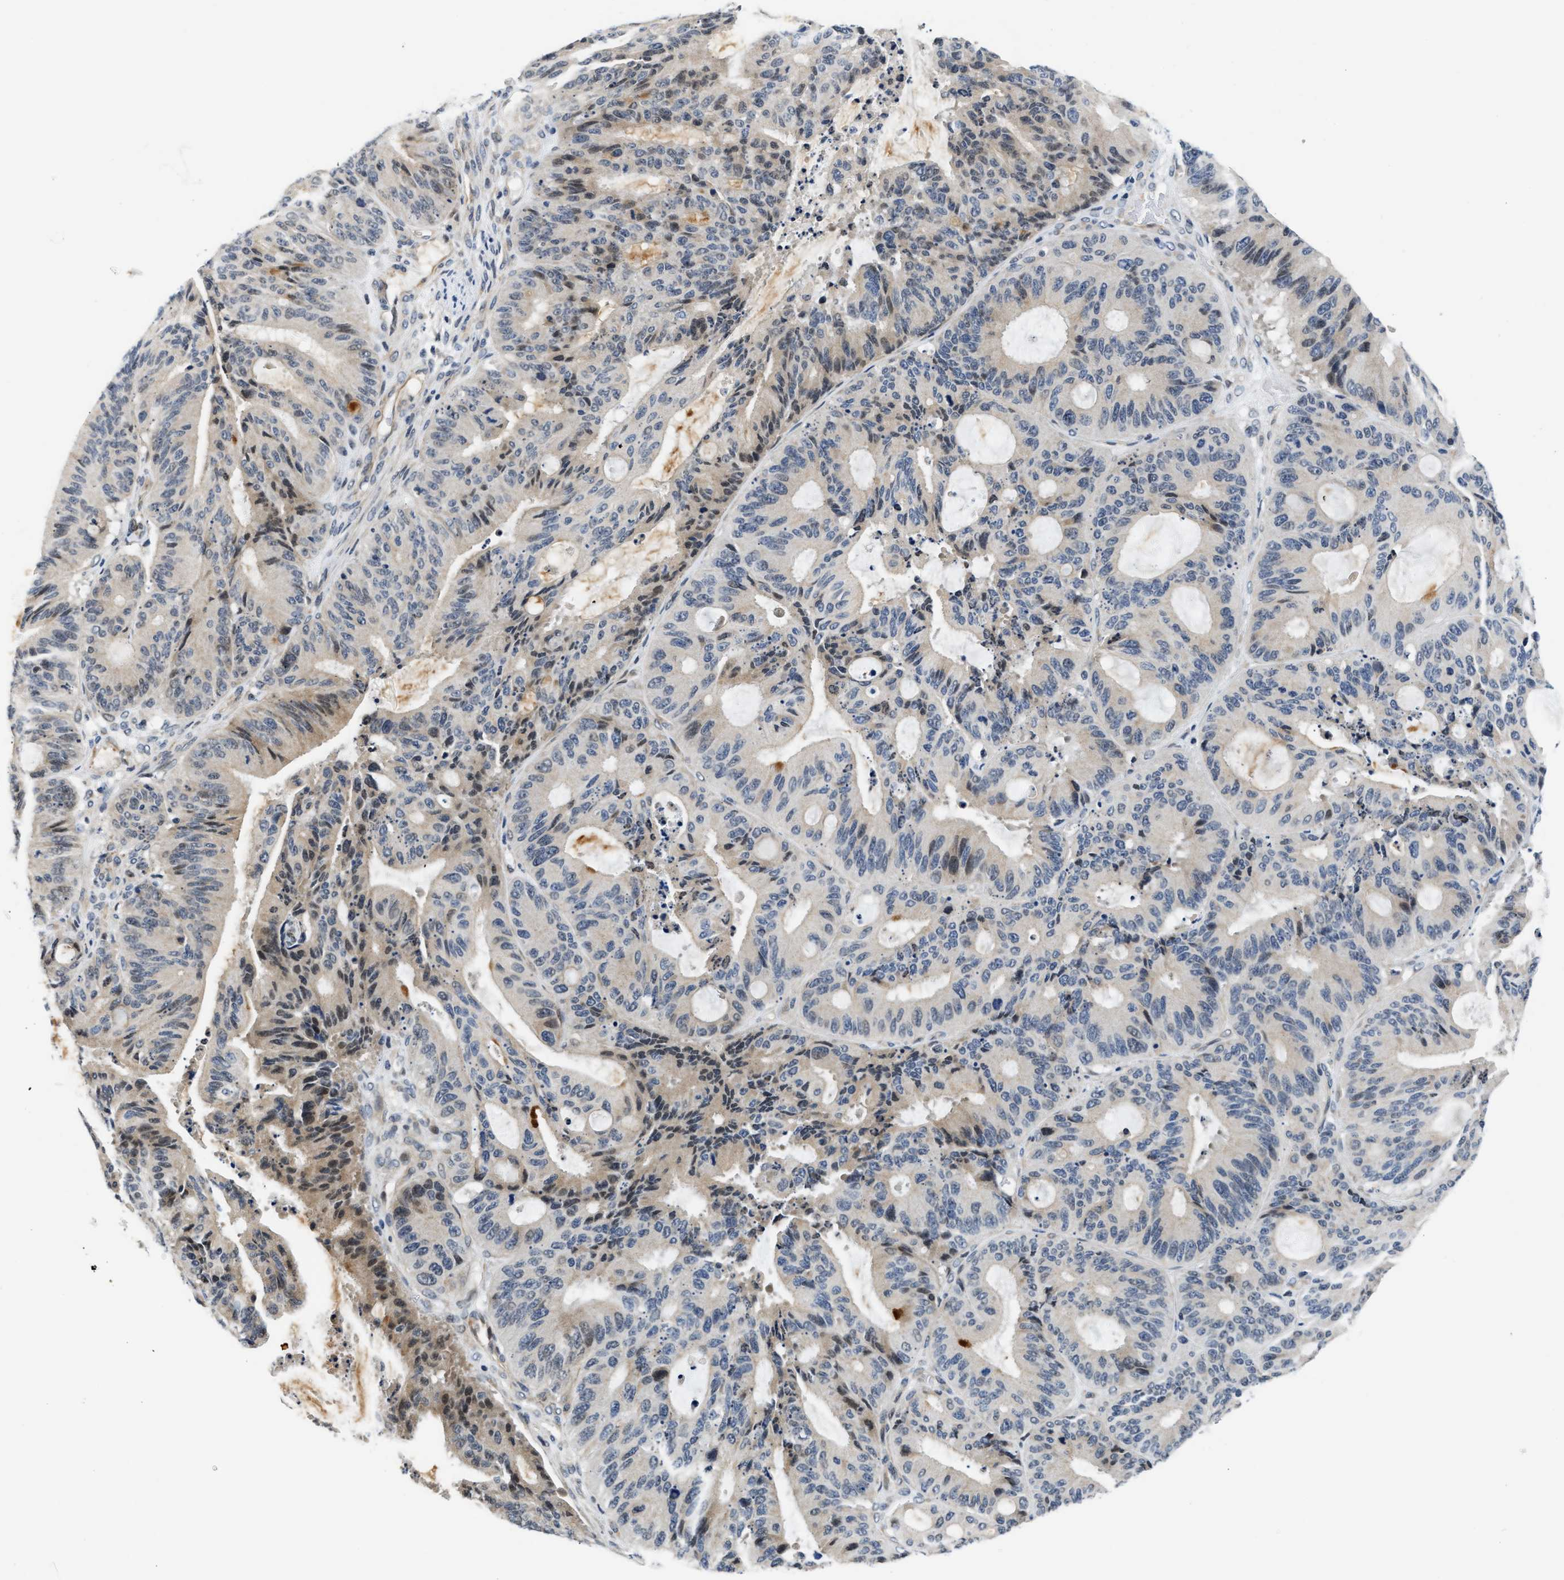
{"staining": {"intensity": "weak", "quantity": "25%-75%", "location": "cytoplasmic/membranous,nuclear"}, "tissue": "liver cancer", "cell_type": "Tumor cells", "image_type": "cancer", "snomed": [{"axis": "morphology", "description": "Cholangiocarcinoma"}, {"axis": "topography", "description": "Liver"}], "caption": "The immunohistochemical stain labels weak cytoplasmic/membranous and nuclear expression in tumor cells of liver cholangiocarcinoma tissue.", "gene": "PPM1H", "patient": {"sex": "female", "age": 73}}